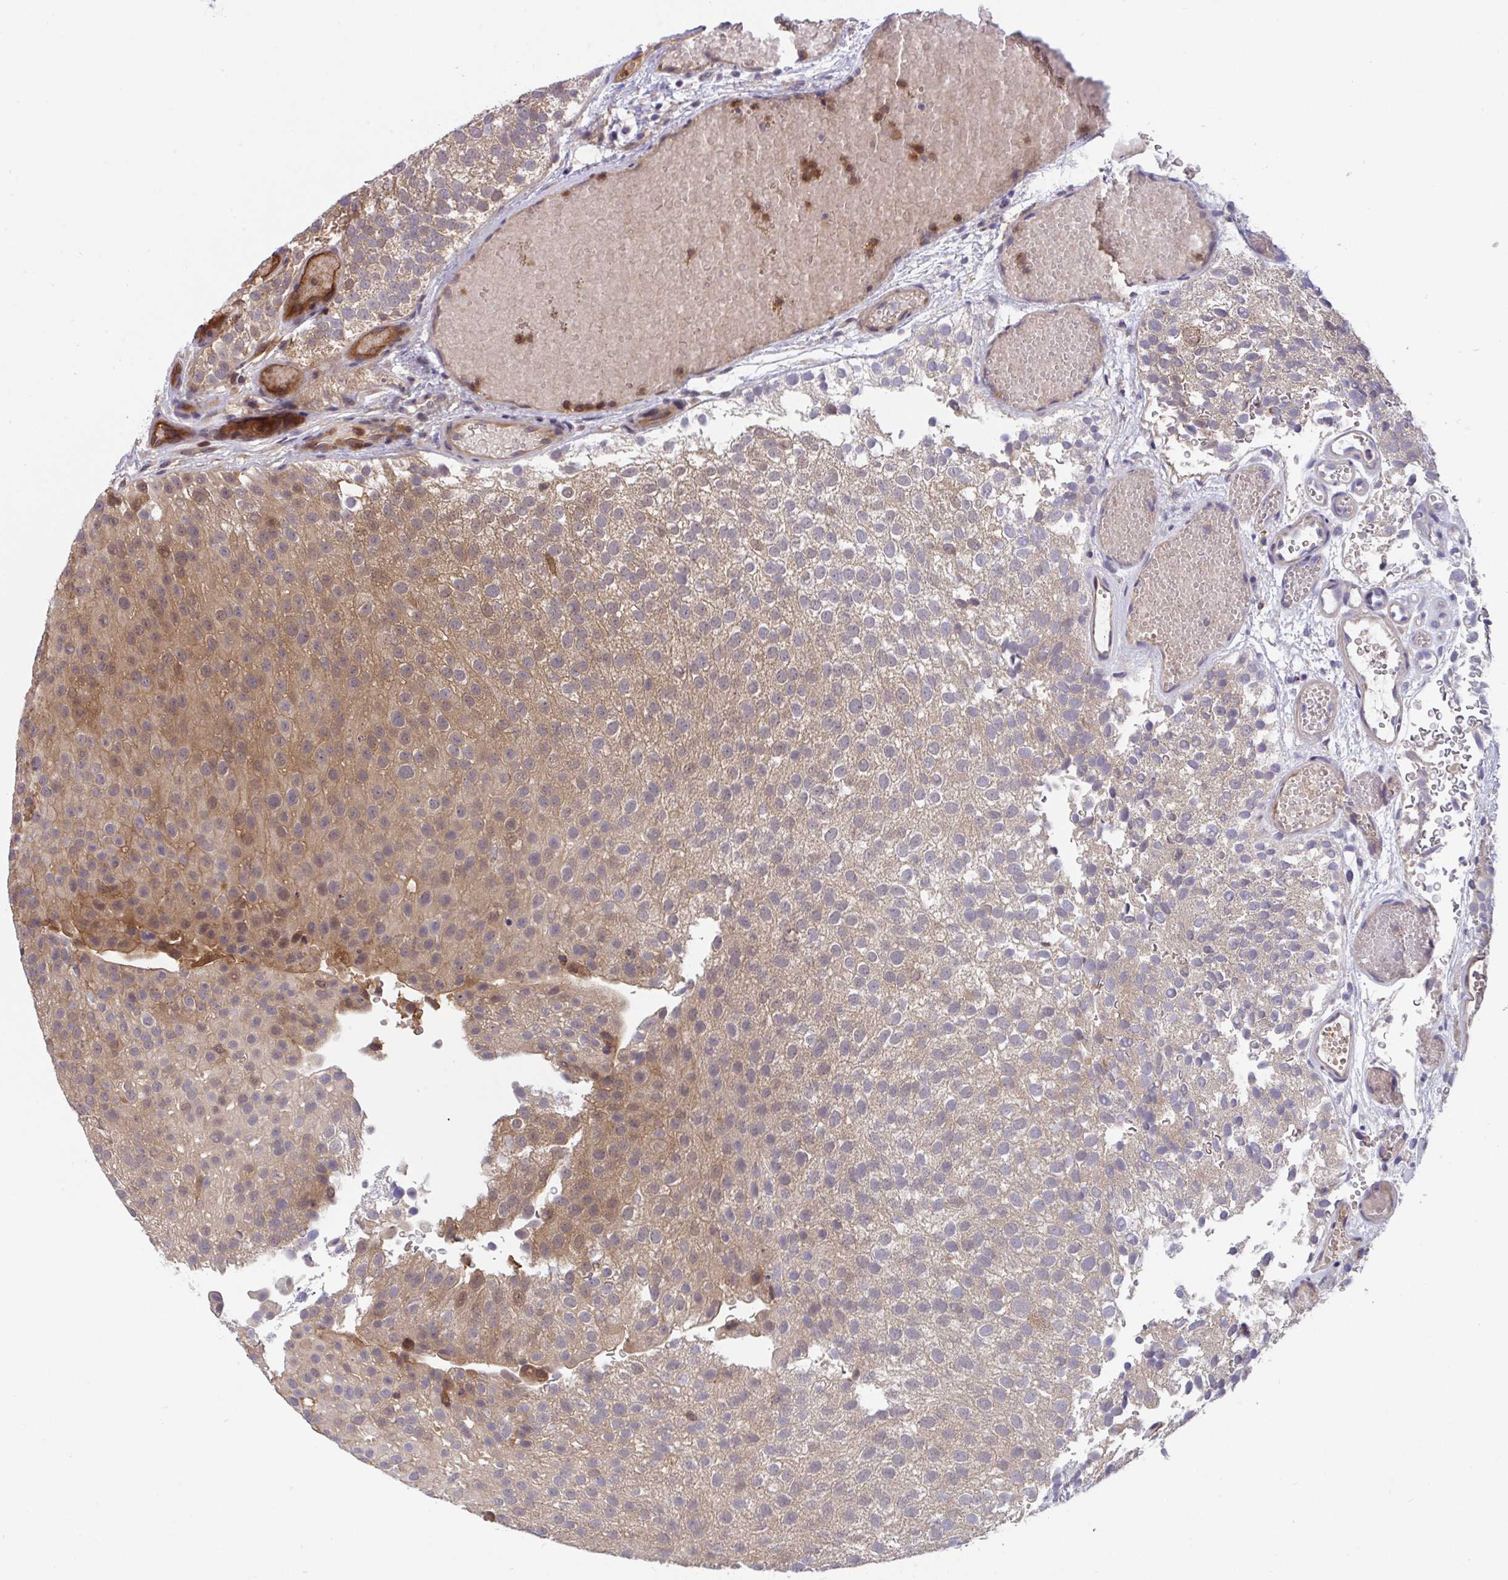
{"staining": {"intensity": "weak", "quantity": "25%-75%", "location": "cytoplasmic/membranous,nuclear"}, "tissue": "urothelial cancer", "cell_type": "Tumor cells", "image_type": "cancer", "snomed": [{"axis": "morphology", "description": "Urothelial carcinoma, Low grade"}, {"axis": "topography", "description": "Urinary bladder"}], "caption": "A high-resolution image shows immunohistochemistry (IHC) staining of urothelial cancer, which reveals weak cytoplasmic/membranous and nuclear positivity in about 25%-75% of tumor cells.", "gene": "TIGAR", "patient": {"sex": "male", "age": 78}}